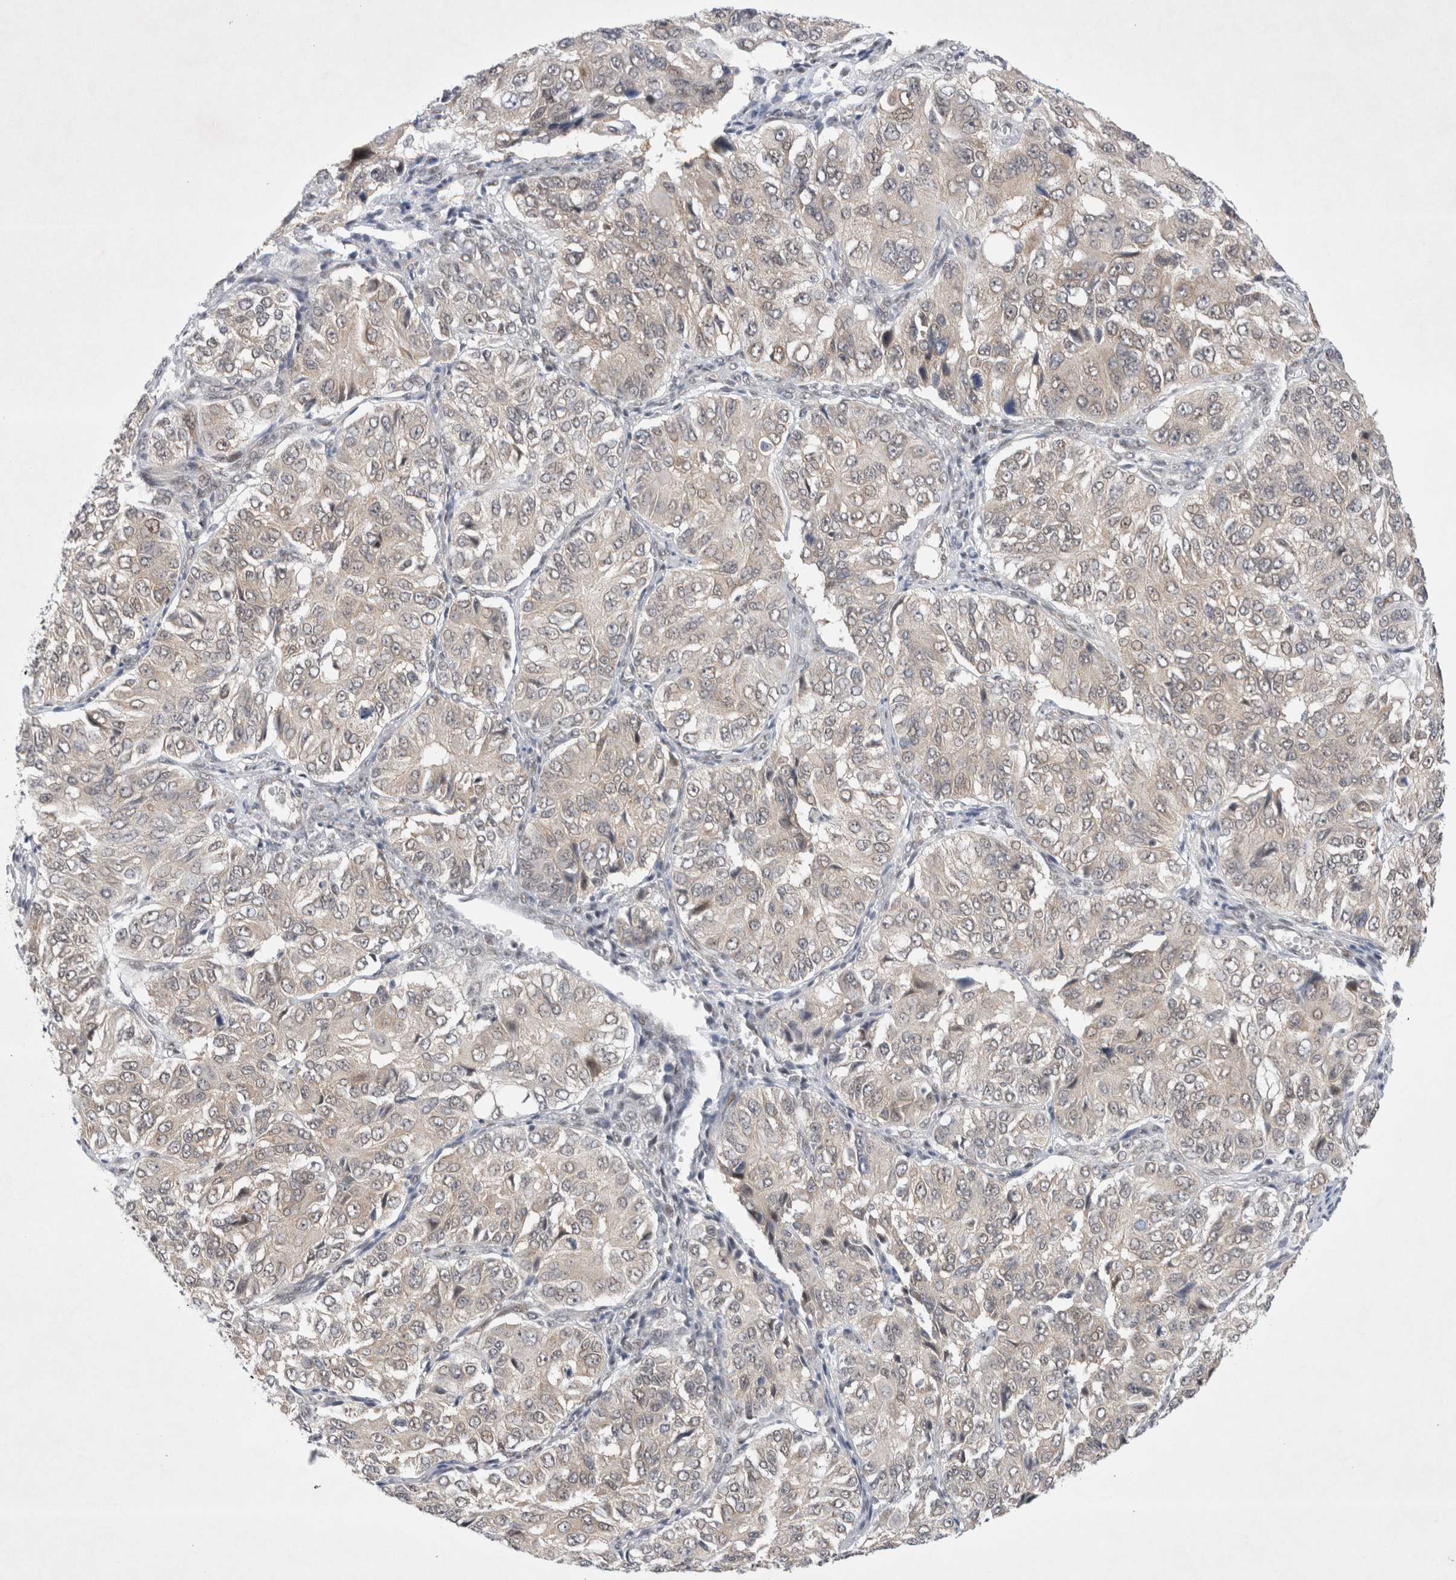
{"staining": {"intensity": "negative", "quantity": "none", "location": "none"}, "tissue": "ovarian cancer", "cell_type": "Tumor cells", "image_type": "cancer", "snomed": [{"axis": "morphology", "description": "Carcinoma, endometroid"}, {"axis": "topography", "description": "Ovary"}], "caption": "Tumor cells show no significant protein positivity in ovarian endometroid carcinoma.", "gene": "WIPF2", "patient": {"sex": "female", "age": 51}}